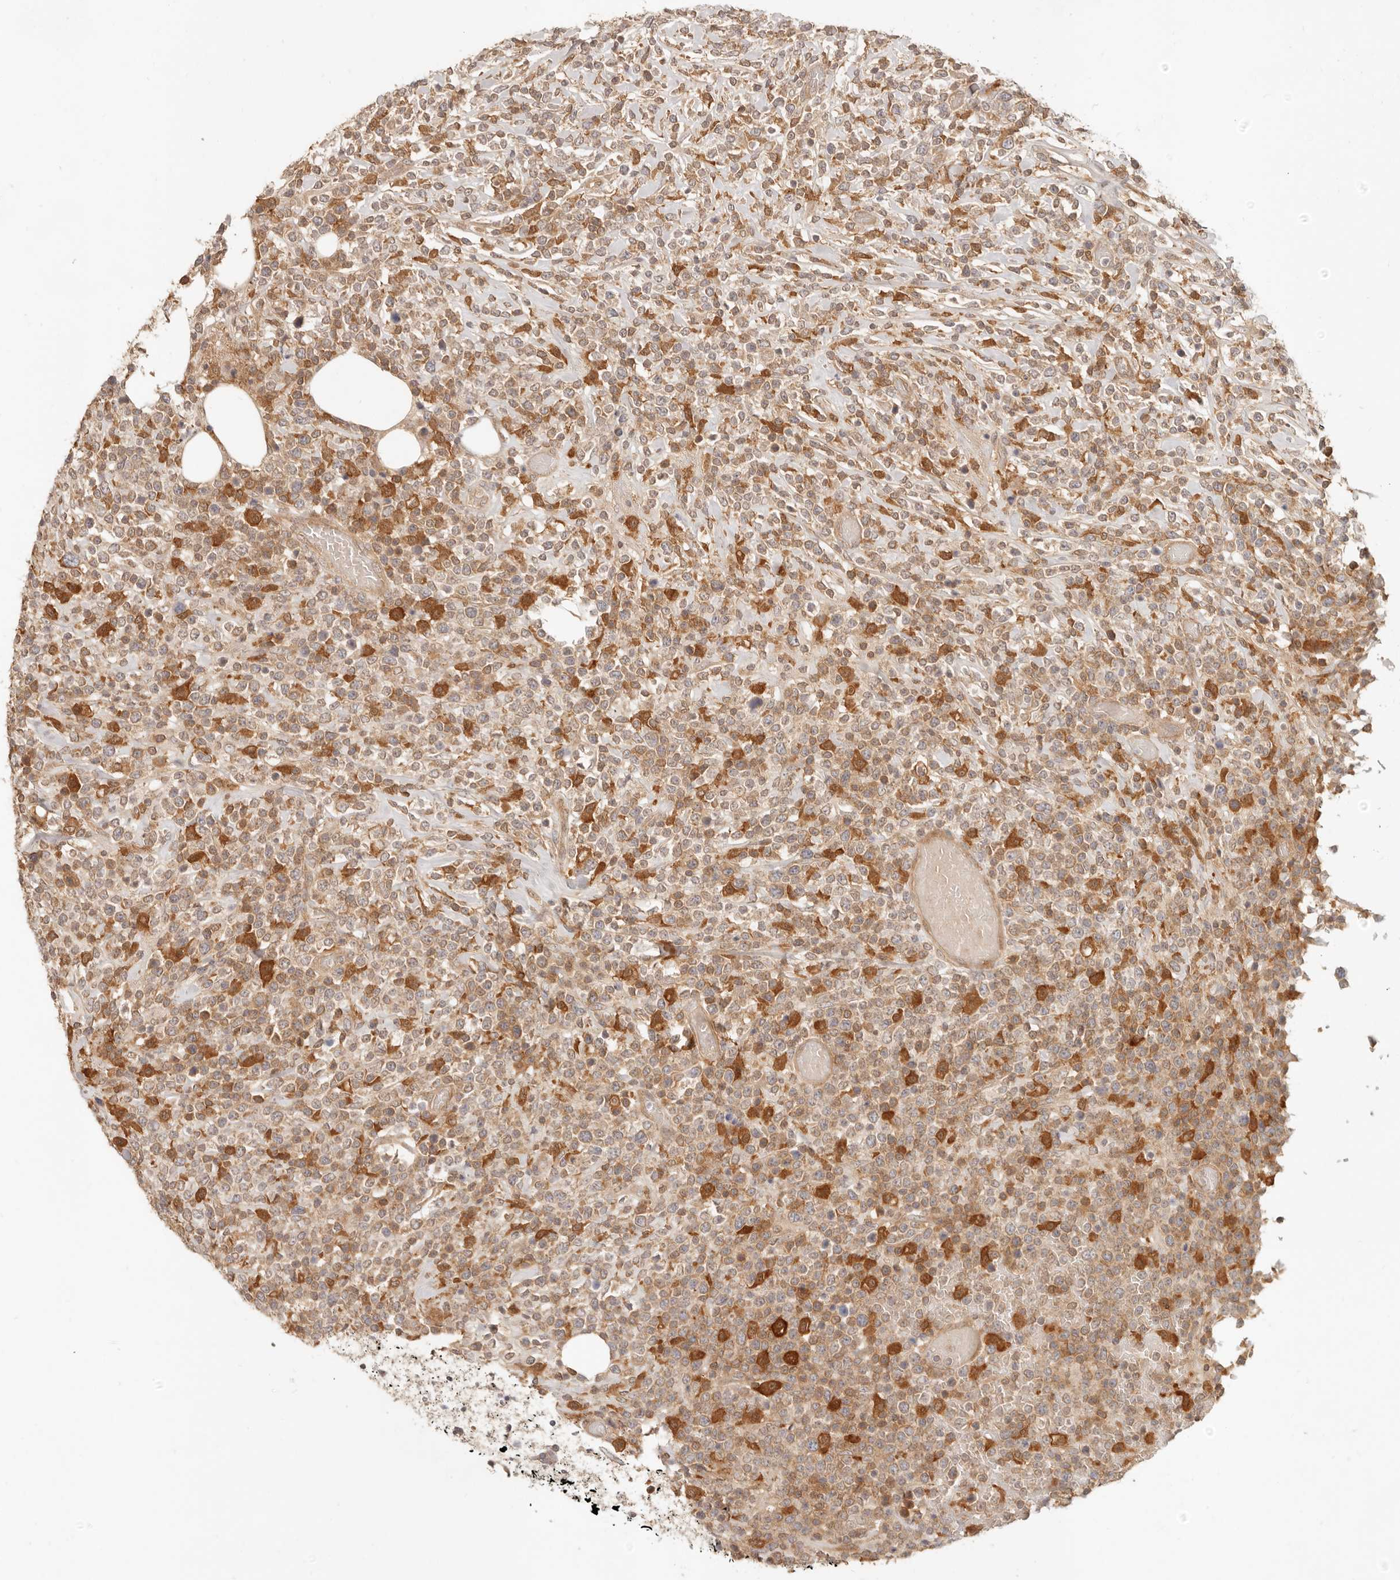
{"staining": {"intensity": "moderate", "quantity": ">75%", "location": "cytoplasmic/membranous"}, "tissue": "lymphoma", "cell_type": "Tumor cells", "image_type": "cancer", "snomed": [{"axis": "morphology", "description": "Malignant lymphoma, non-Hodgkin's type, High grade"}, {"axis": "topography", "description": "Colon"}], "caption": "An IHC photomicrograph of tumor tissue is shown. Protein staining in brown highlights moderate cytoplasmic/membranous positivity in lymphoma within tumor cells.", "gene": "NECAP2", "patient": {"sex": "female", "age": 53}}